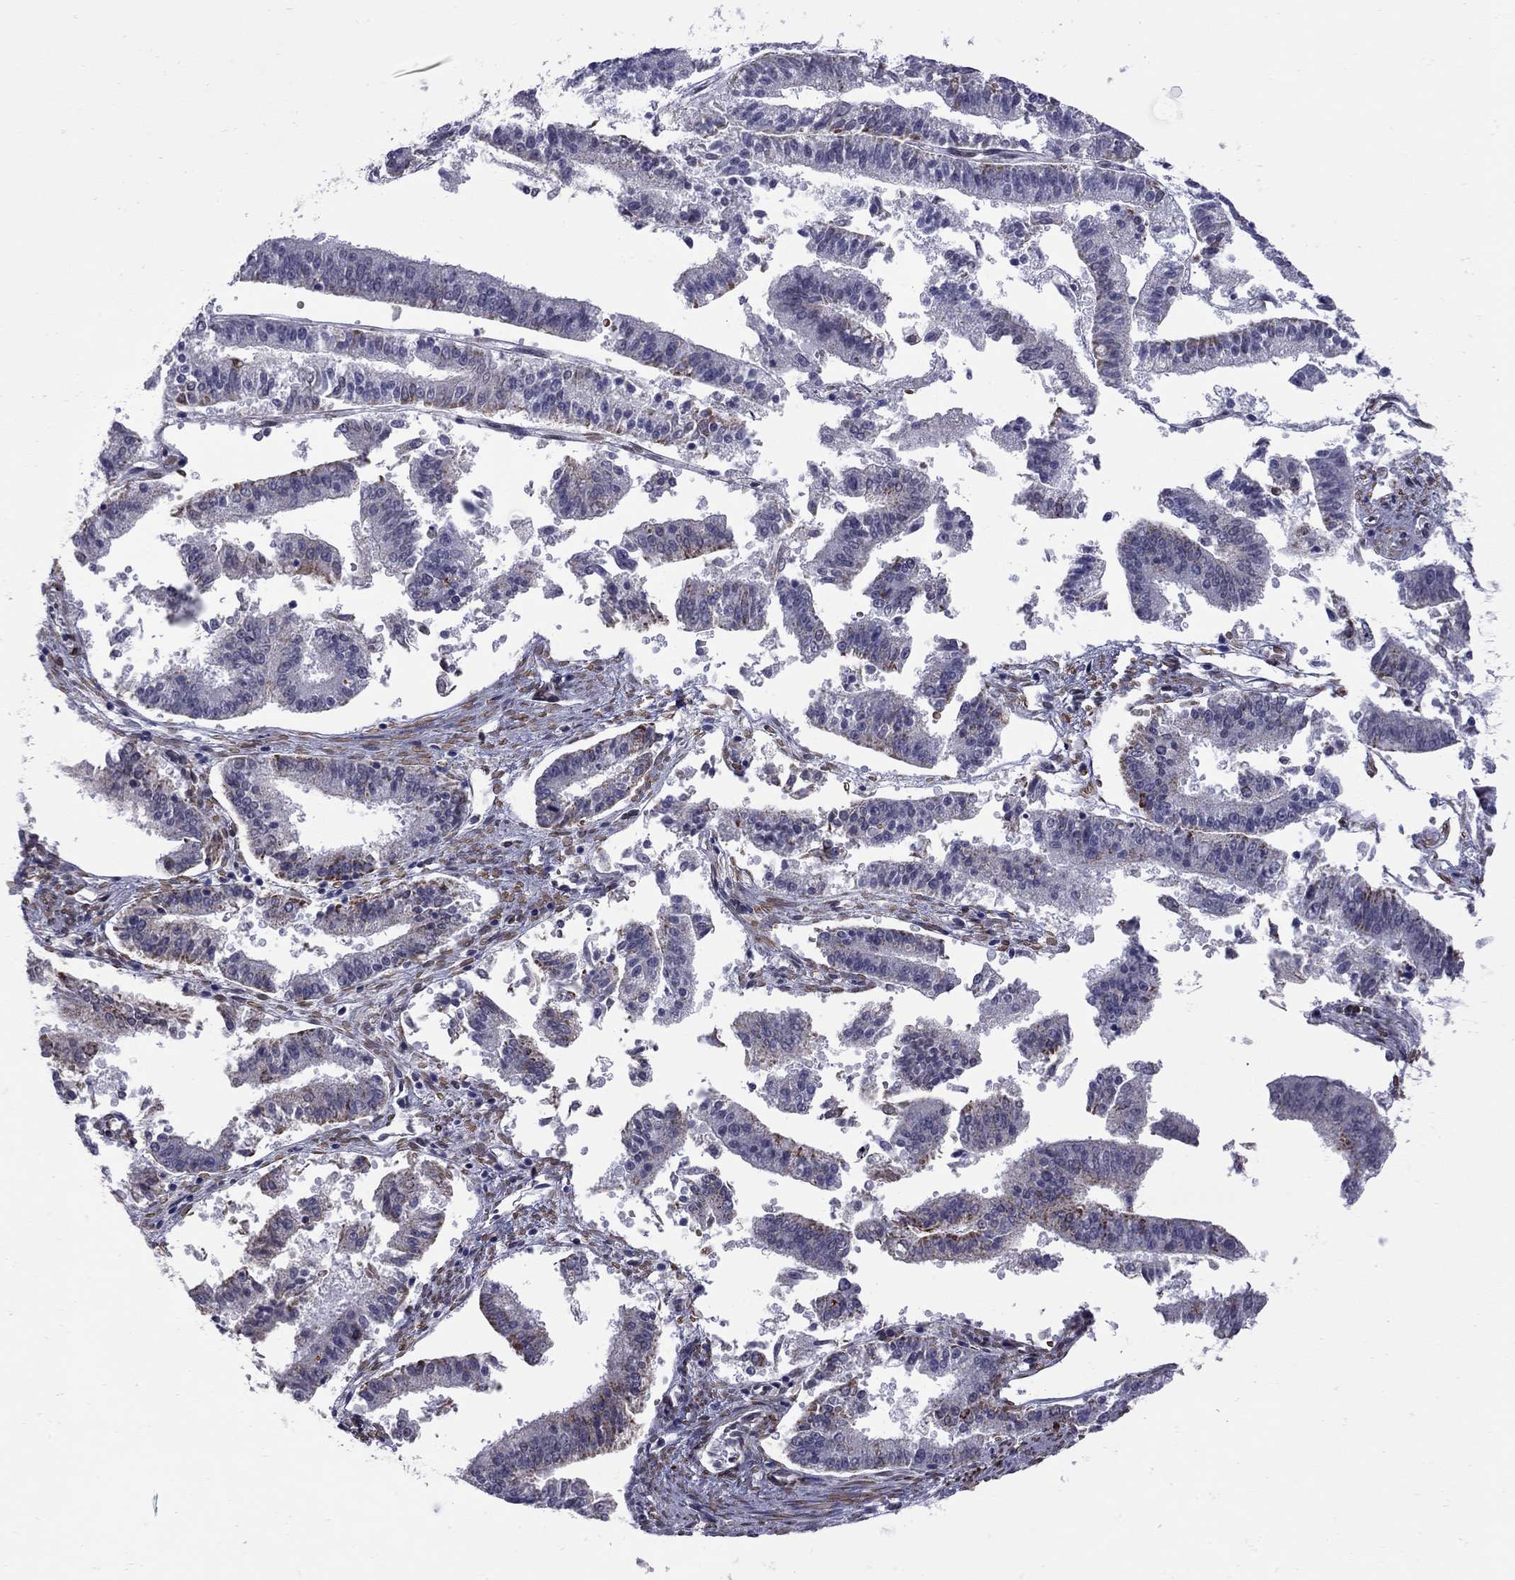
{"staining": {"intensity": "moderate", "quantity": "<25%", "location": "cytoplasmic/membranous"}, "tissue": "endometrial cancer", "cell_type": "Tumor cells", "image_type": "cancer", "snomed": [{"axis": "morphology", "description": "Adenocarcinoma, NOS"}, {"axis": "topography", "description": "Endometrium"}], "caption": "A high-resolution photomicrograph shows immunohistochemistry staining of endometrial cancer (adenocarcinoma), which shows moderate cytoplasmic/membranous expression in about <25% of tumor cells.", "gene": "CLTCL1", "patient": {"sex": "female", "age": 66}}